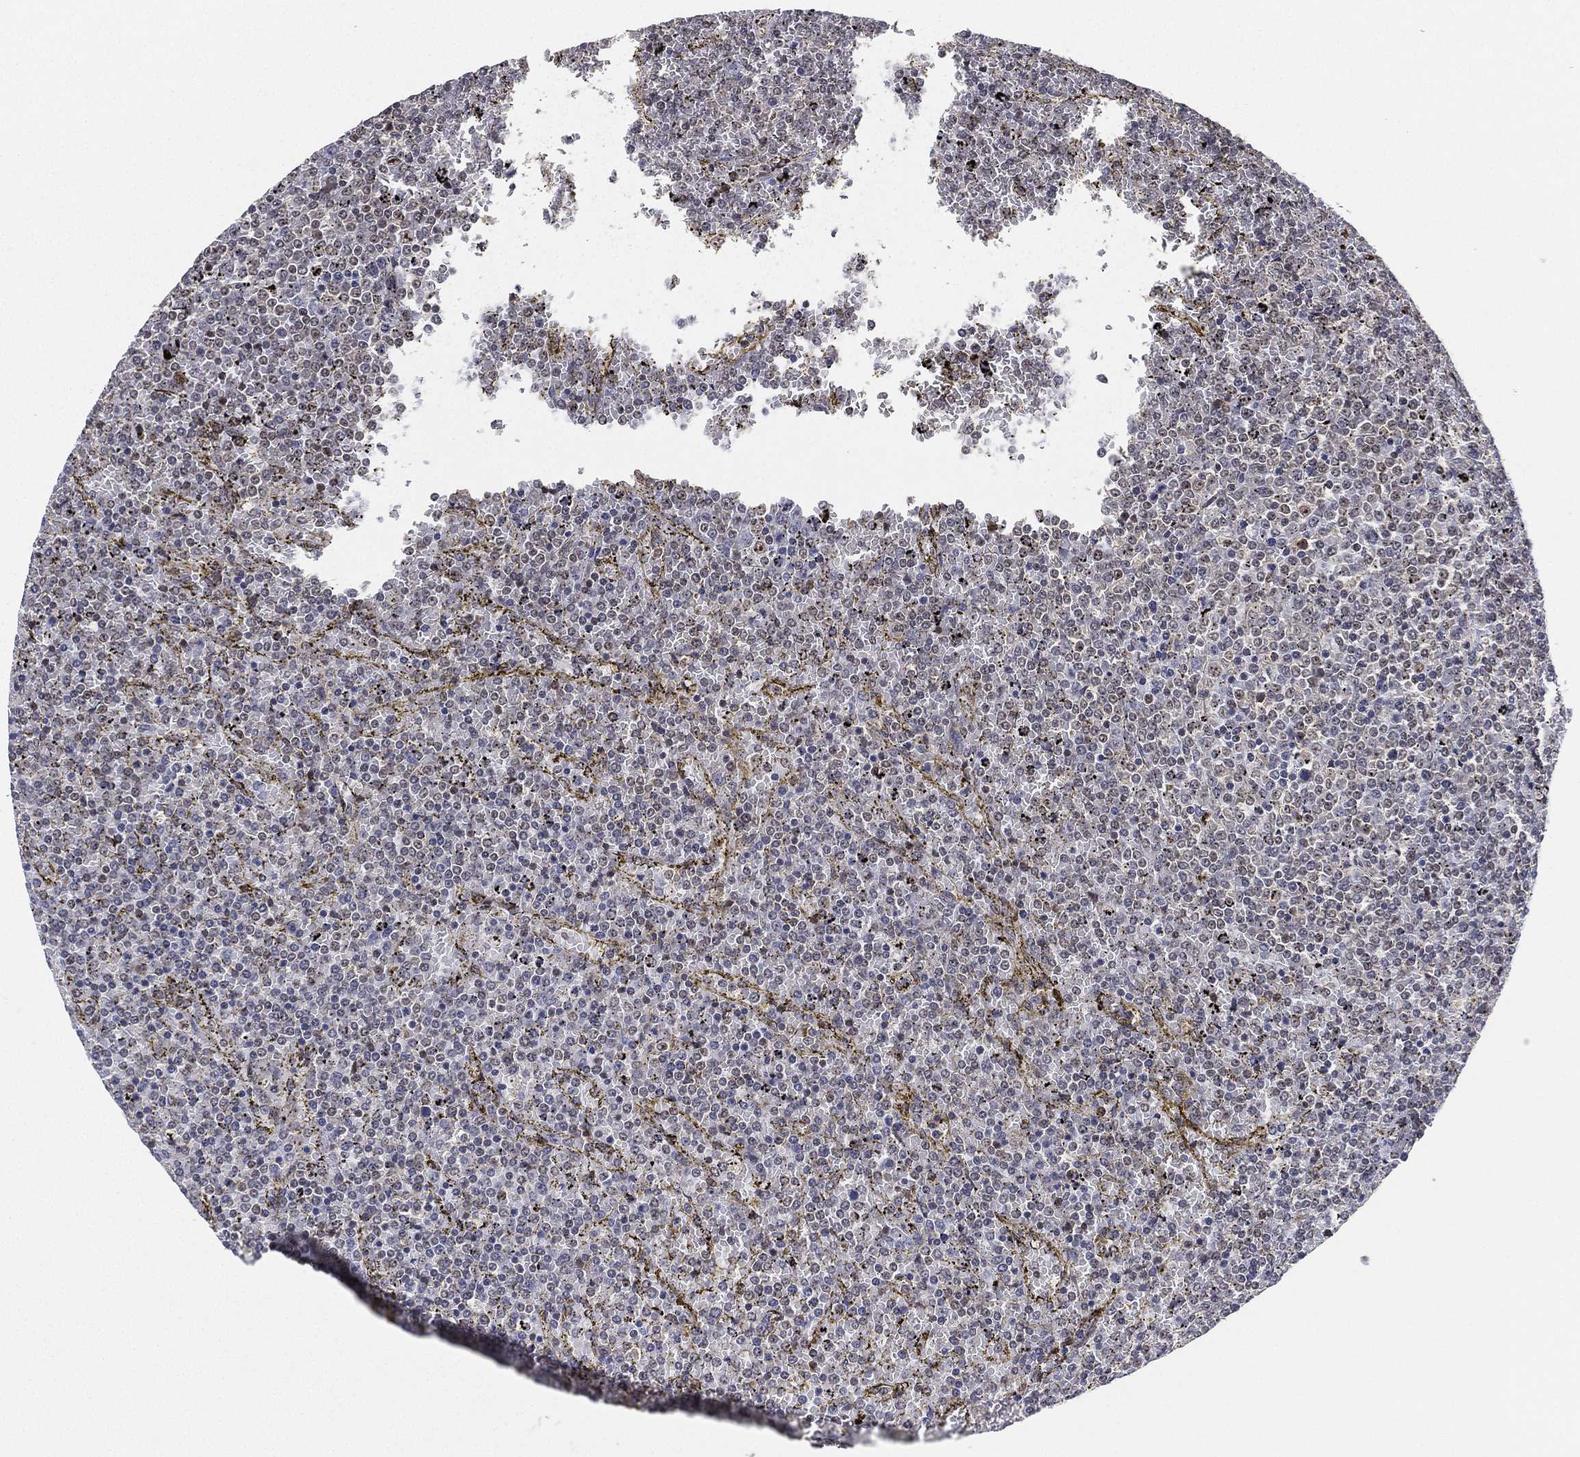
{"staining": {"intensity": "negative", "quantity": "none", "location": "none"}, "tissue": "lymphoma", "cell_type": "Tumor cells", "image_type": "cancer", "snomed": [{"axis": "morphology", "description": "Malignant lymphoma, non-Hodgkin's type, Low grade"}, {"axis": "topography", "description": "Spleen"}], "caption": "Image shows no protein expression in tumor cells of malignant lymphoma, non-Hodgkin's type (low-grade) tissue. The staining is performed using DAB (3,3'-diaminobenzidine) brown chromogen with nuclei counter-stained in using hematoxylin.", "gene": "PPP1R16B", "patient": {"sex": "female", "age": 77}}